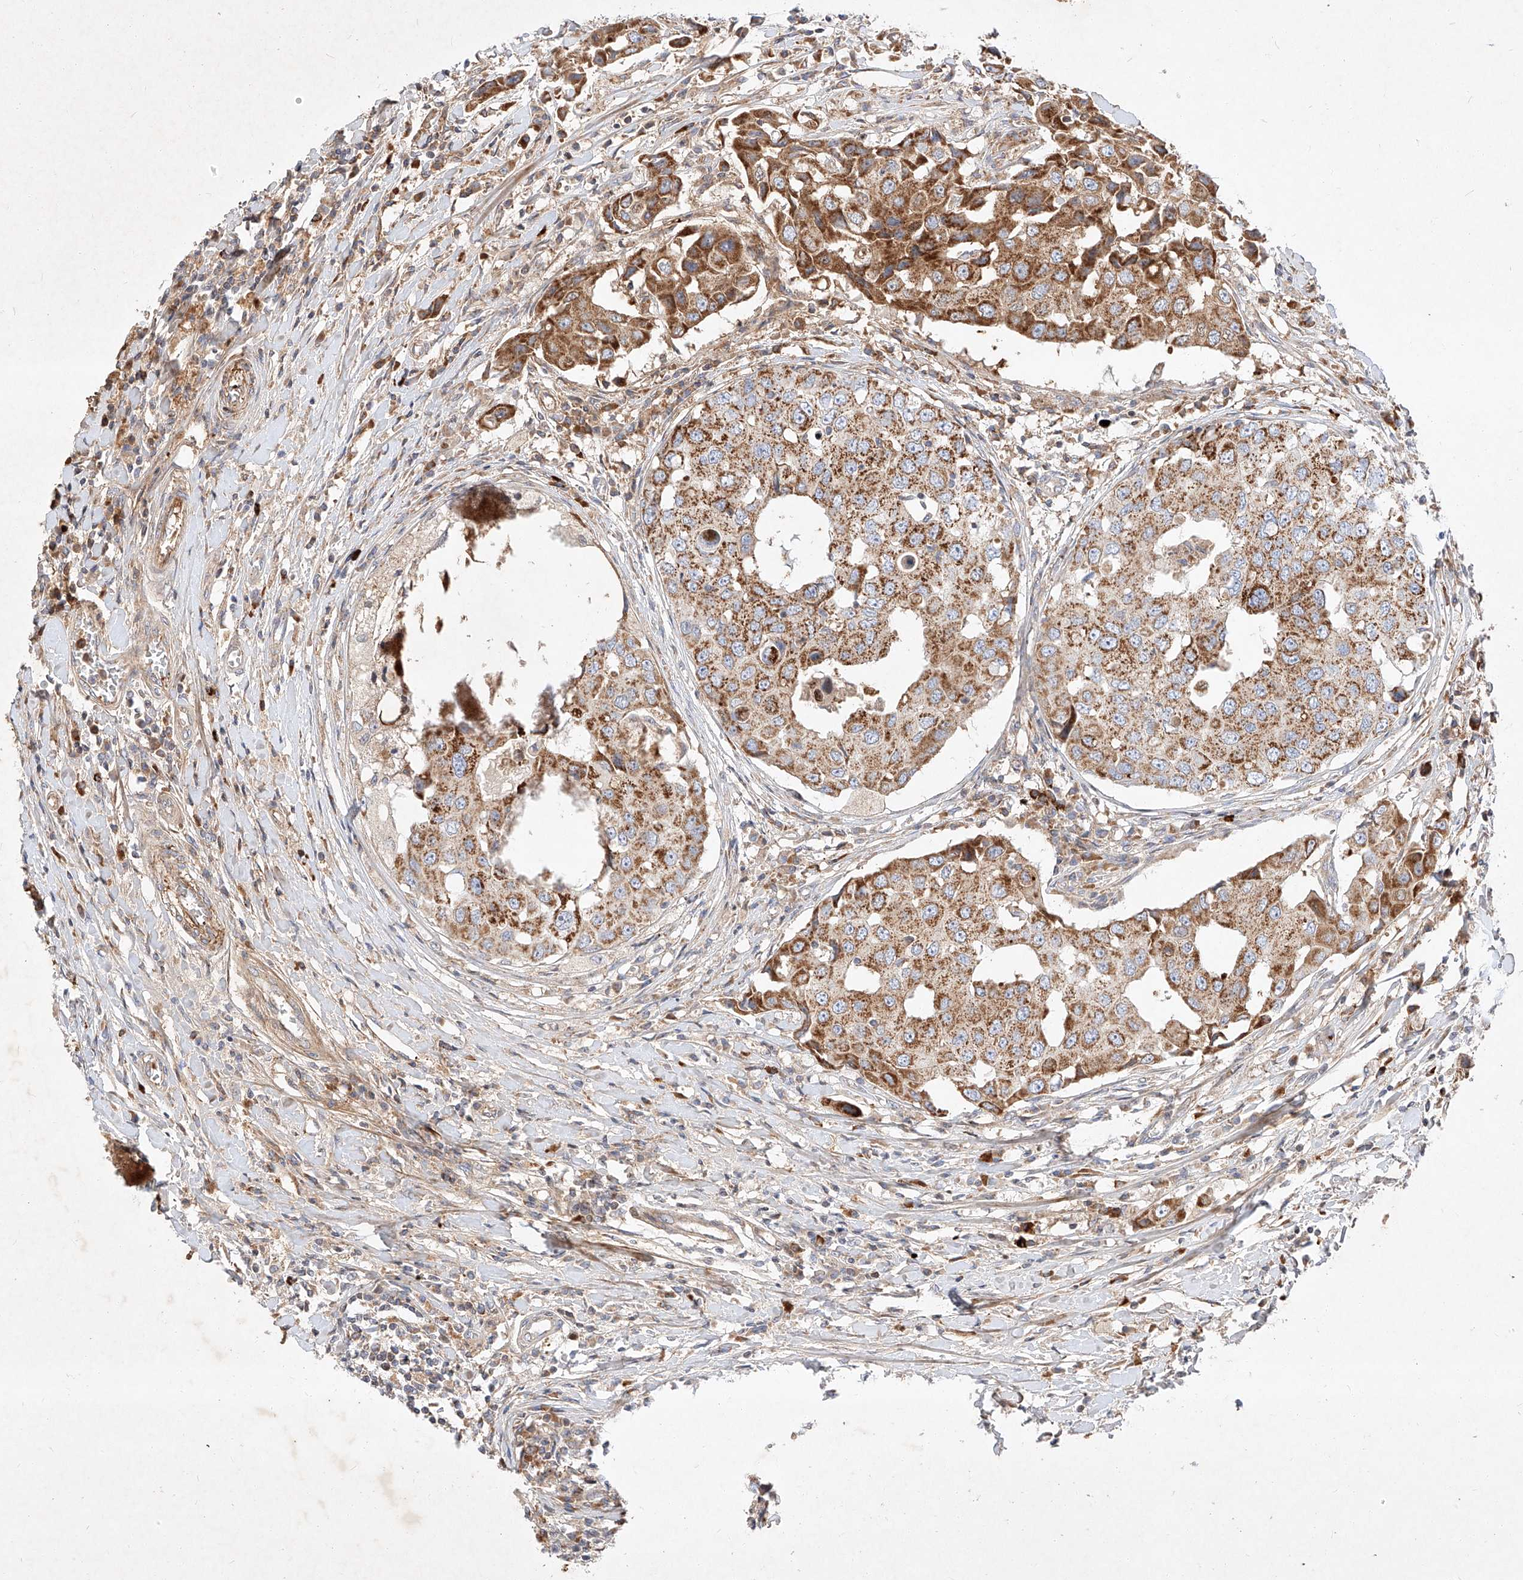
{"staining": {"intensity": "moderate", "quantity": ">75%", "location": "cytoplasmic/membranous"}, "tissue": "breast cancer", "cell_type": "Tumor cells", "image_type": "cancer", "snomed": [{"axis": "morphology", "description": "Duct carcinoma"}, {"axis": "topography", "description": "Breast"}], "caption": "Moderate cytoplasmic/membranous staining is seen in about >75% of tumor cells in breast cancer.", "gene": "OSGEPL1", "patient": {"sex": "female", "age": 27}}